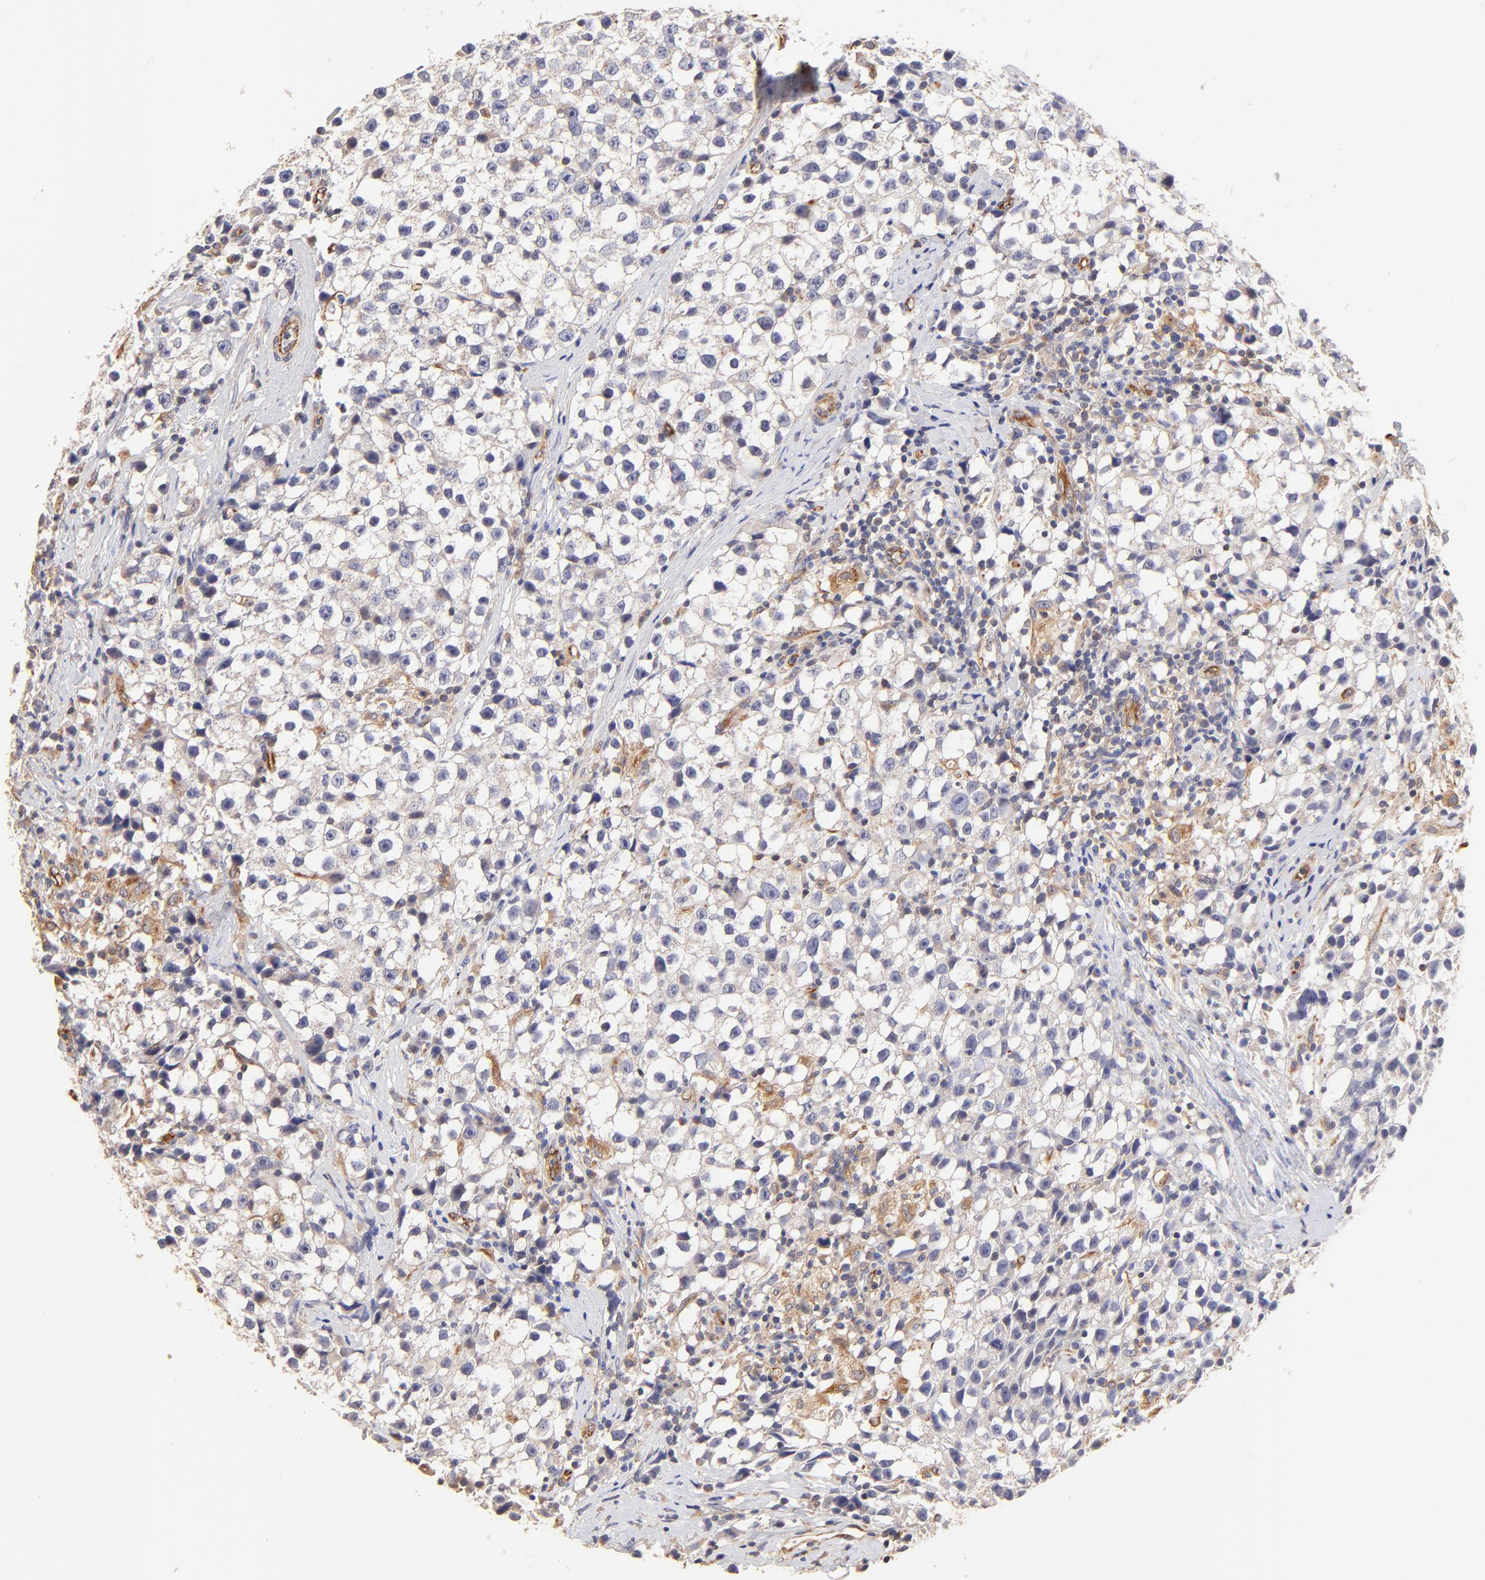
{"staining": {"intensity": "weak", "quantity": "<25%", "location": "cytoplasmic/membranous"}, "tissue": "testis cancer", "cell_type": "Tumor cells", "image_type": "cancer", "snomed": [{"axis": "morphology", "description": "Seminoma, NOS"}, {"axis": "topography", "description": "Testis"}], "caption": "Testis cancer (seminoma) was stained to show a protein in brown. There is no significant positivity in tumor cells.", "gene": "TNFAIP3", "patient": {"sex": "male", "age": 35}}